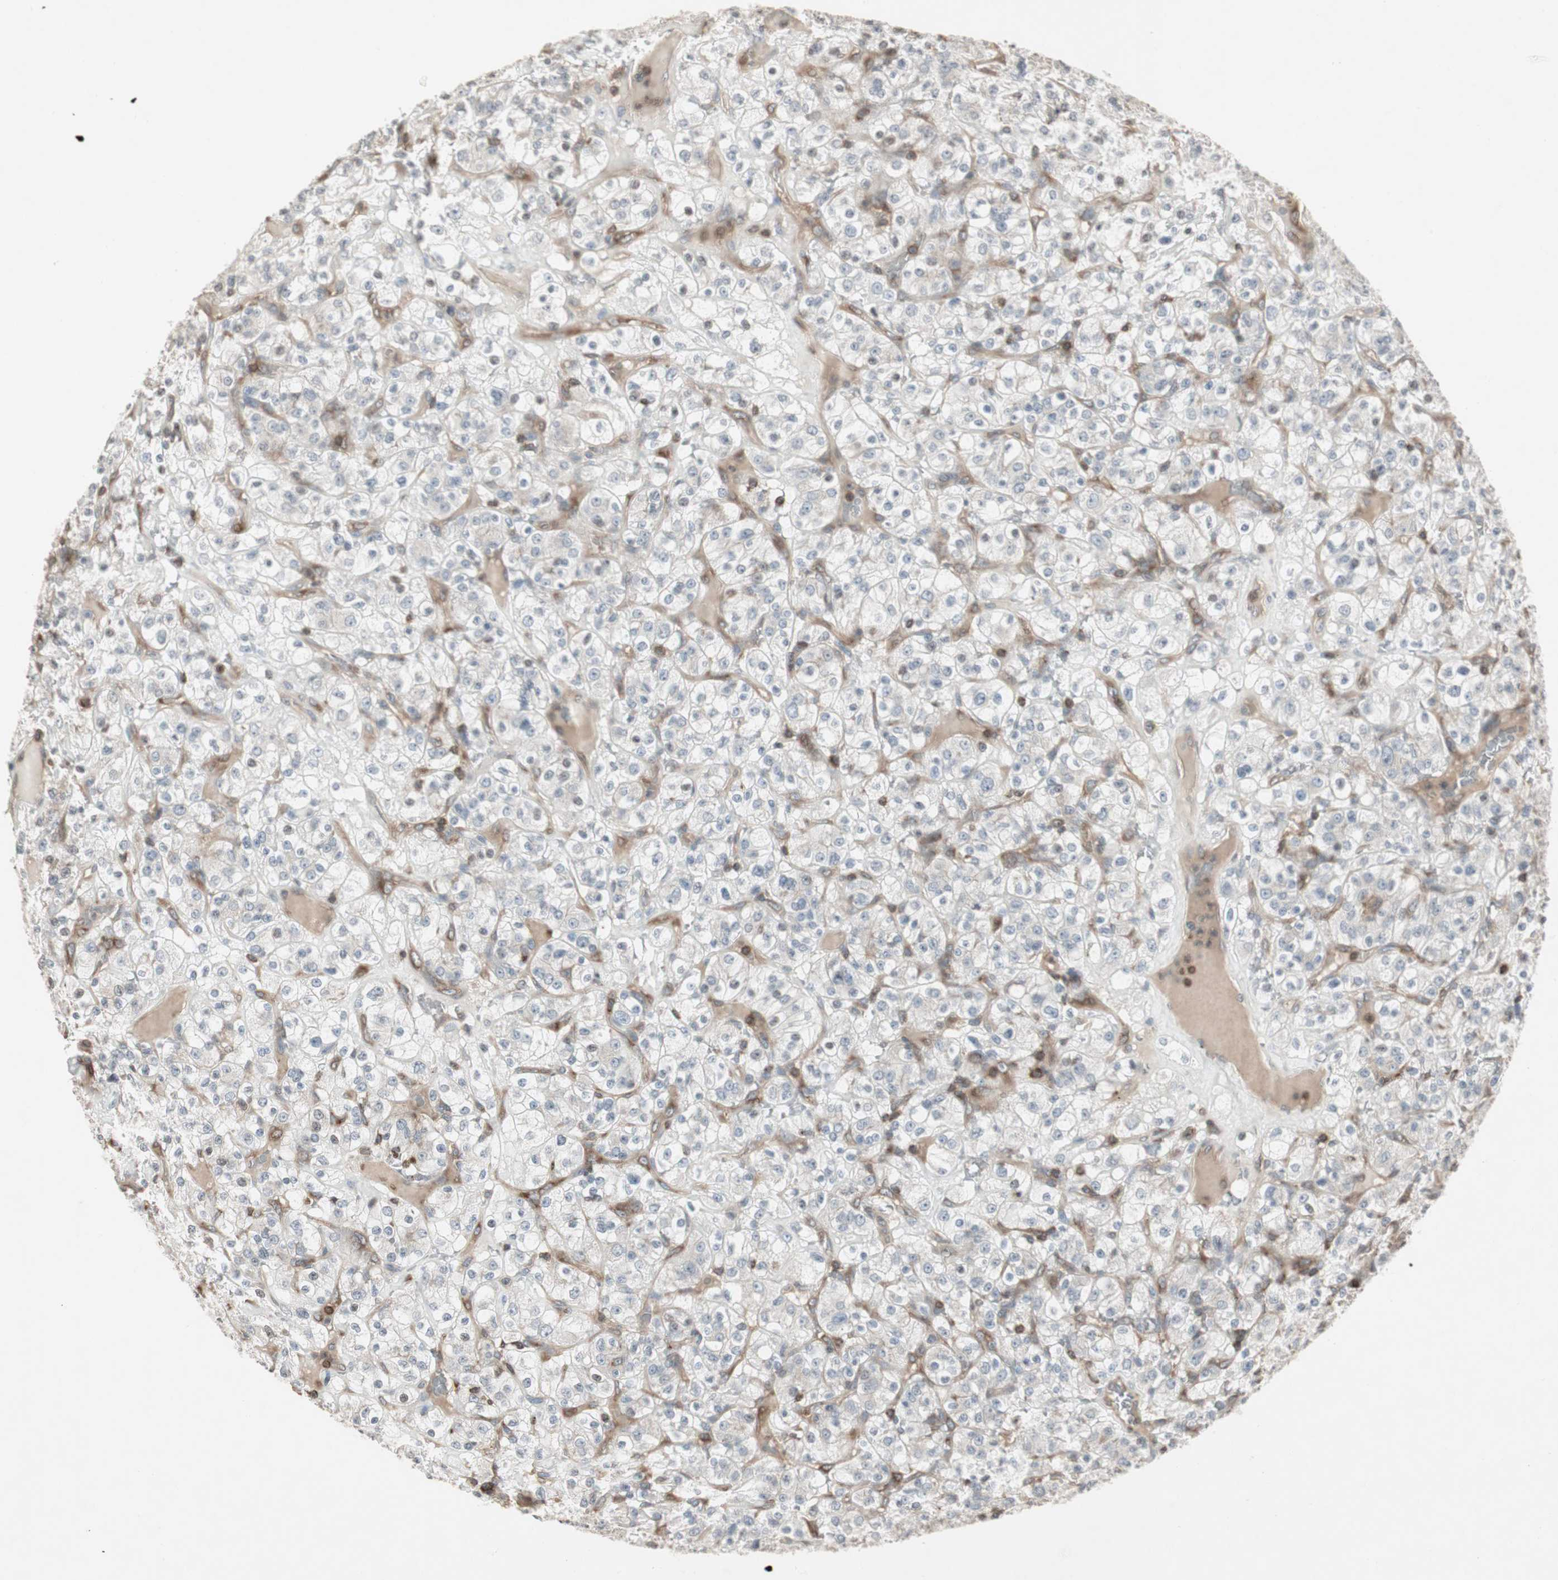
{"staining": {"intensity": "negative", "quantity": "none", "location": "none"}, "tissue": "renal cancer", "cell_type": "Tumor cells", "image_type": "cancer", "snomed": [{"axis": "morphology", "description": "Normal tissue, NOS"}, {"axis": "morphology", "description": "Adenocarcinoma, NOS"}, {"axis": "topography", "description": "Kidney"}], "caption": "Immunohistochemical staining of adenocarcinoma (renal) reveals no significant expression in tumor cells.", "gene": "ARHGEF1", "patient": {"sex": "female", "age": 72}}